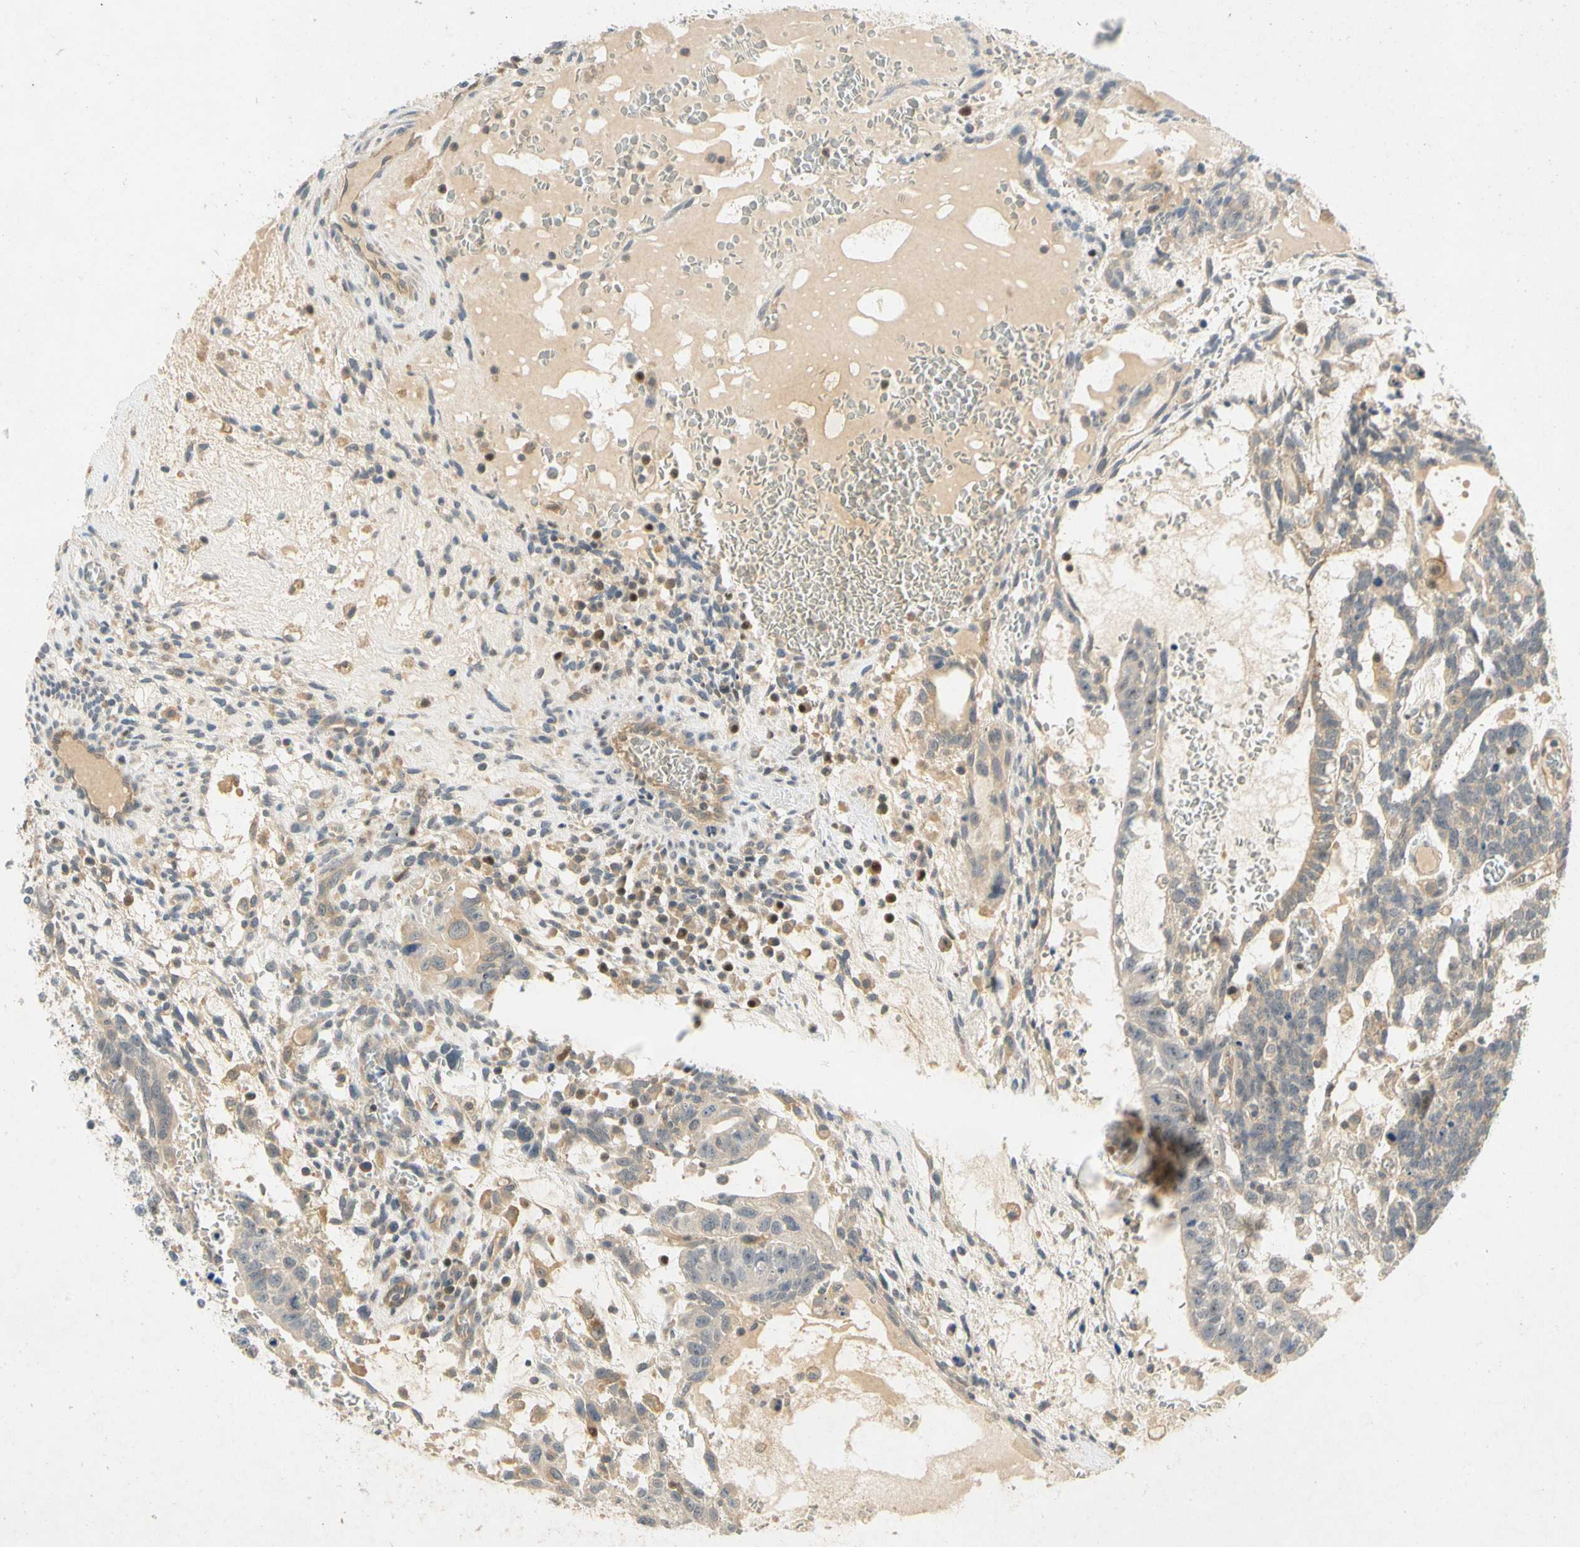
{"staining": {"intensity": "weak", "quantity": "<25%", "location": "cytoplasmic/membranous"}, "tissue": "testis cancer", "cell_type": "Tumor cells", "image_type": "cancer", "snomed": [{"axis": "morphology", "description": "Seminoma, NOS"}, {"axis": "morphology", "description": "Carcinoma, Embryonal, NOS"}, {"axis": "topography", "description": "Testis"}], "caption": "Tumor cells are negative for protein expression in human testis cancer (embryonal carcinoma).", "gene": "GATD1", "patient": {"sex": "male", "age": 52}}